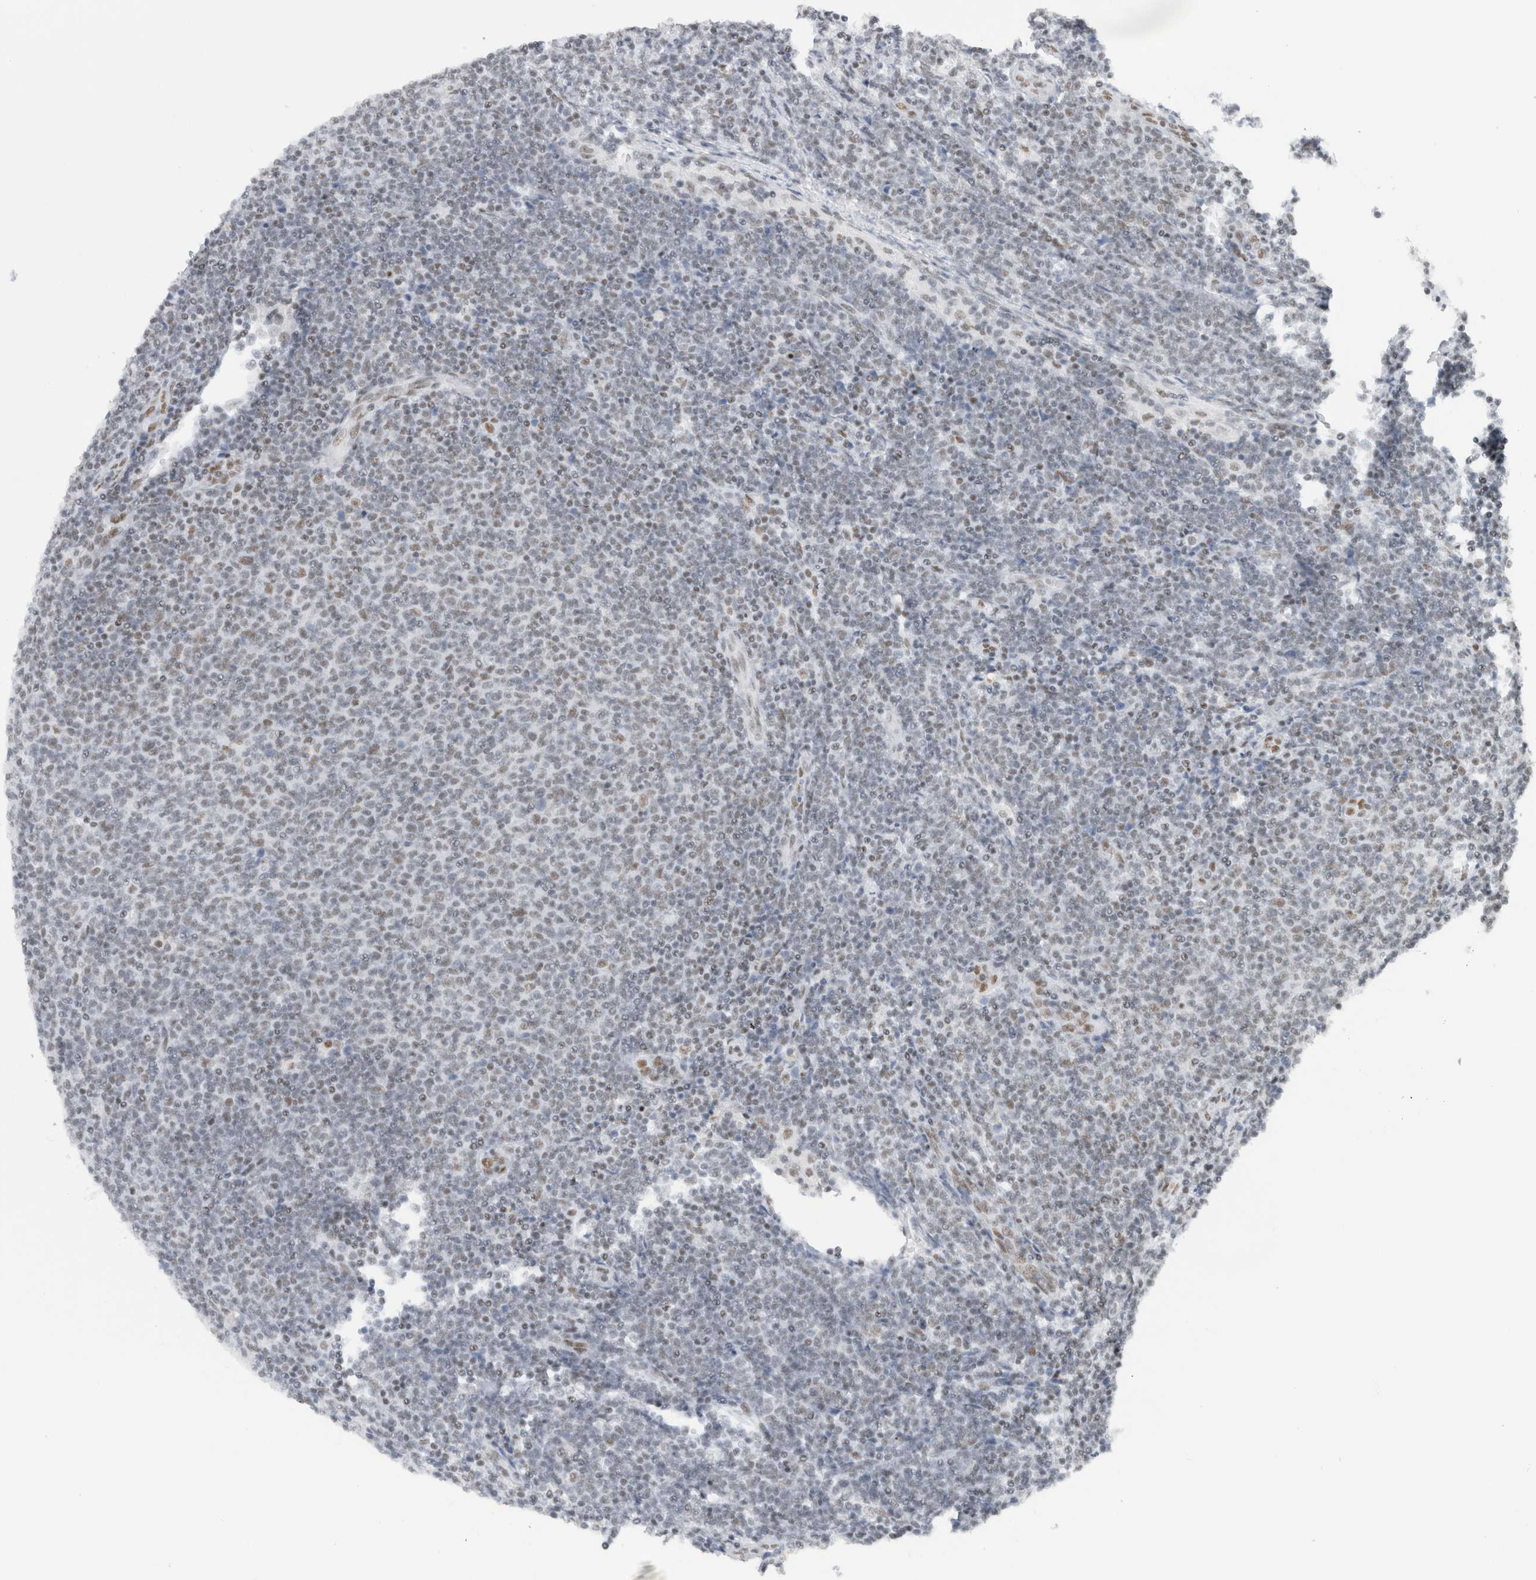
{"staining": {"intensity": "weak", "quantity": "25%-75%", "location": "nuclear"}, "tissue": "lymphoma", "cell_type": "Tumor cells", "image_type": "cancer", "snomed": [{"axis": "morphology", "description": "Malignant lymphoma, non-Hodgkin's type, Low grade"}, {"axis": "topography", "description": "Lymph node"}], "caption": "Immunohistochemistry of human malignant lymphoma, non-Hodgkin's type (low-grade) displays low levels of weak nuclear positivity in approximately 25%-75% of tumor cells. (DAB IHC with brightfield microscopy, high magnification).", "gene": "COPS7A", "patient": {"sex": "male", "age": 66}}